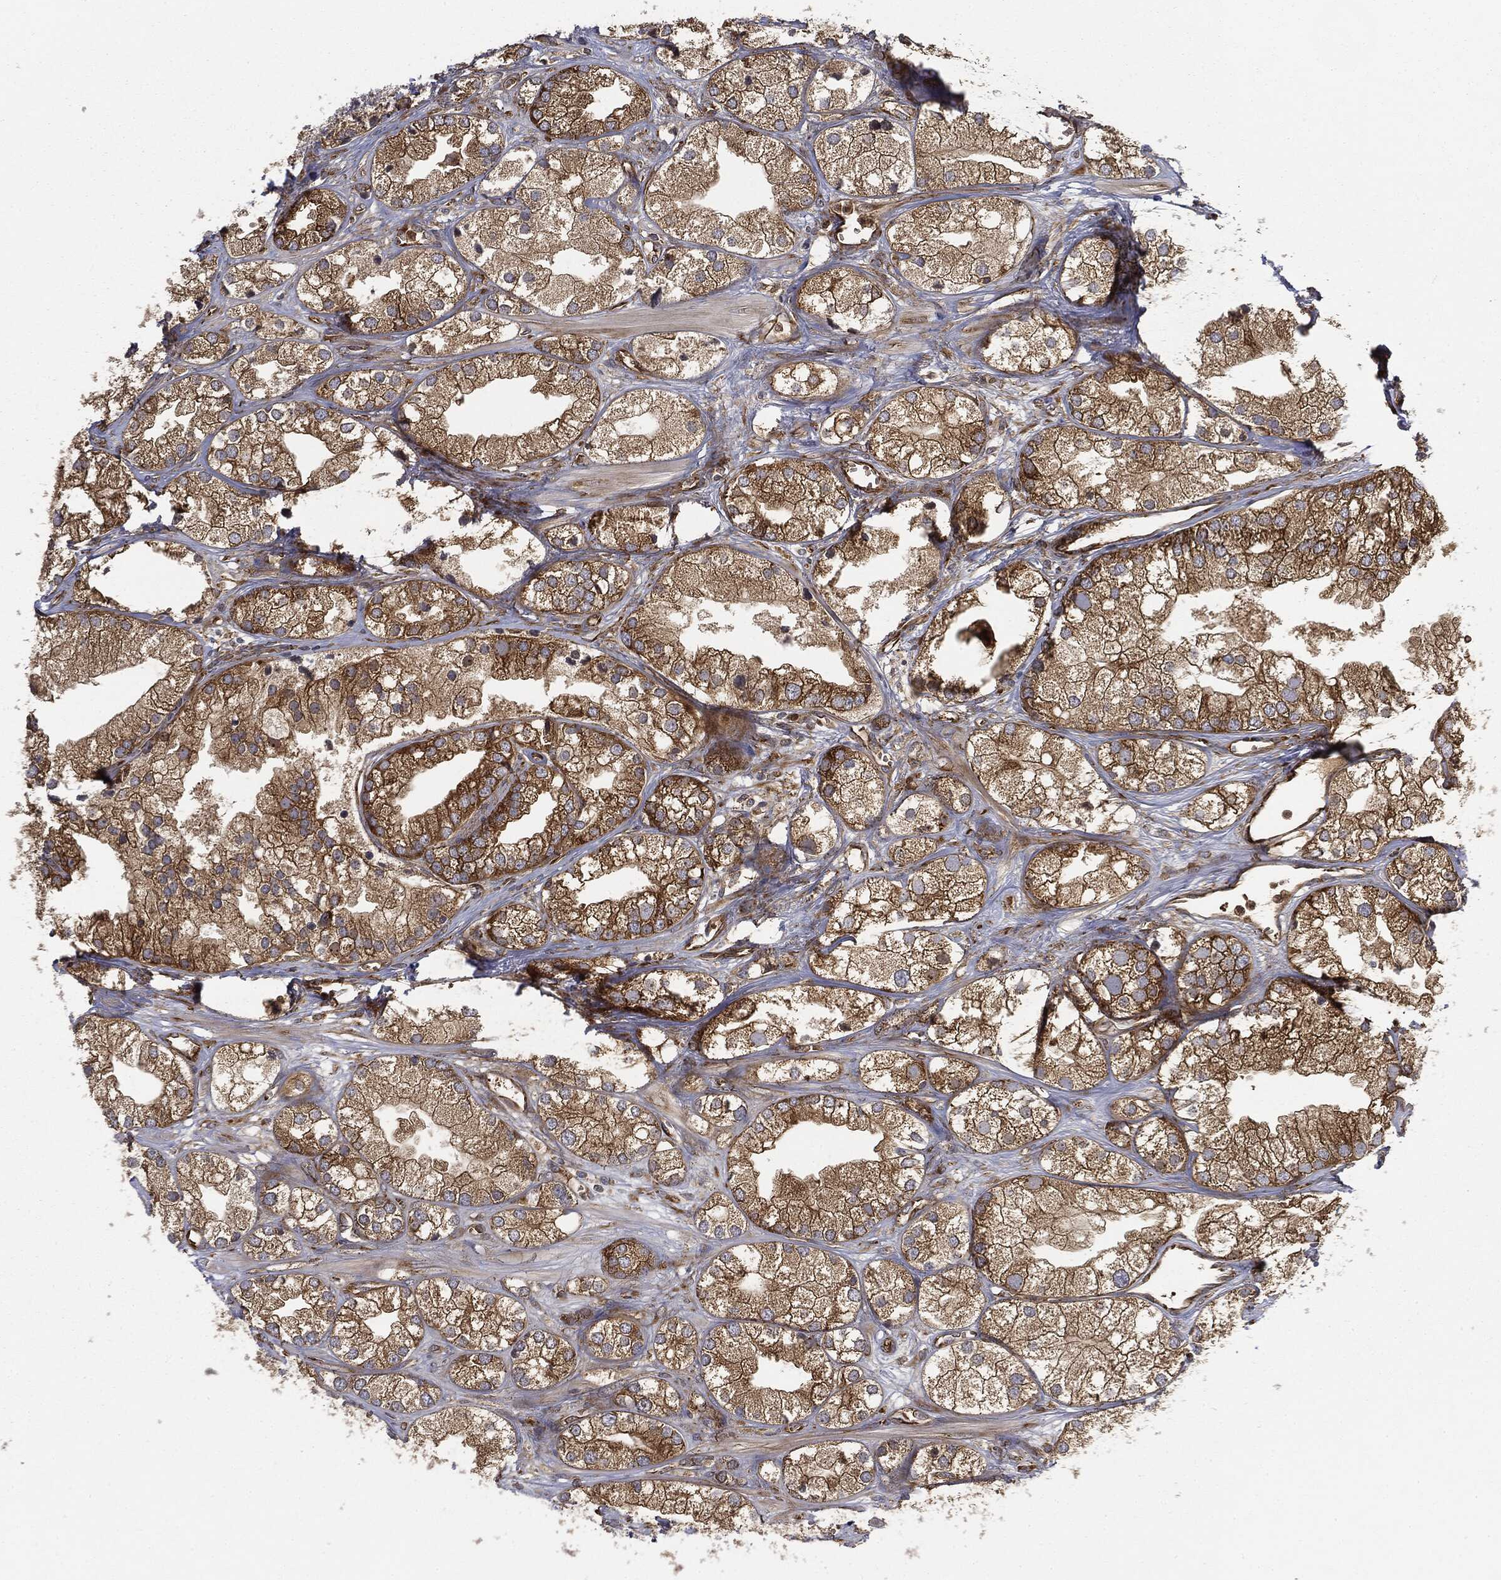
{"staining": {"intensity": "moderate", "quantity": ">75%", "location": "cytoplasmic/membranous"}, "tissue": "prostate cancer", "cell_type": "Tumor cells", "image_type": "cancer", "snomed": [{"axis": "morphology", "description": "Adenocarcinoma, NOS"}, {"axis": "topography", "description": "Prostate and seminal vesicle, NOS"}, {"axis": "topography", "description": "Prostate"}], "caption": "Prostate cancer tissue reveals moderate cytoplasmic/membranous staining in about >75% of tumor cells, visualized by immunohistochemistry.", "gene": "EIF2AK2", "patient": {"sex": "male", "age": 79}}